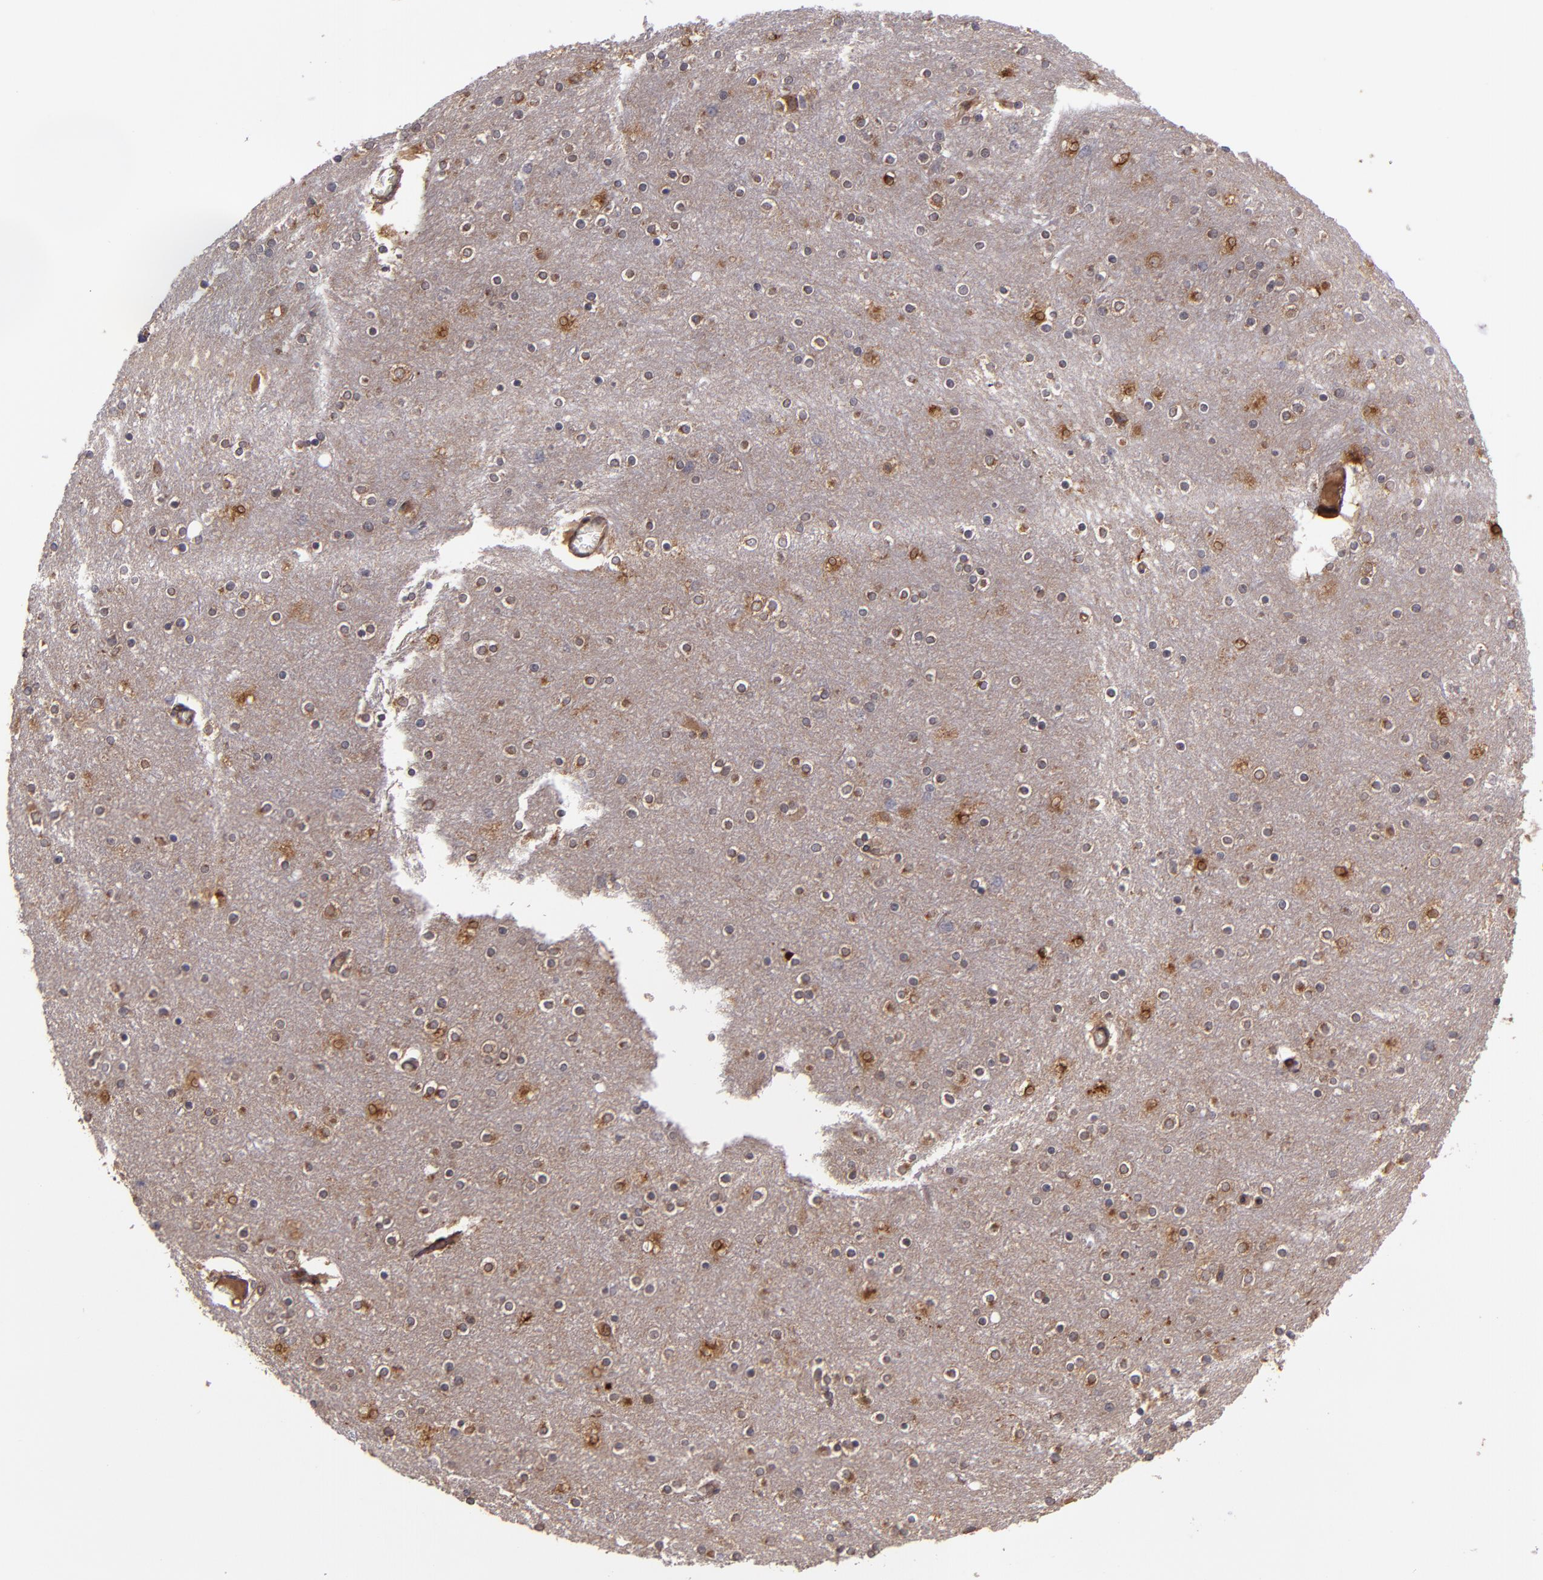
{"staining": {"intensity": "moderate", "quantity": ">75%", "location": "cytoplasmic/membranous"}, "tissue": "cerebral cortex", "cell_type": "Endothelial cells", "image_type": "normal", "snomed": [{"axis": "morphology", "description": "Normal tissue, NOS"}, {"axis": "topography", "description": "Cerebral cortex"}], "caption": "Normal cerebral cortex exhibits moderate cytoplasmic/membranous staining in approximately >75% of endothelial cells.", "gene": "PRAF2", "patient": {"sex": "female", "age": 54}}